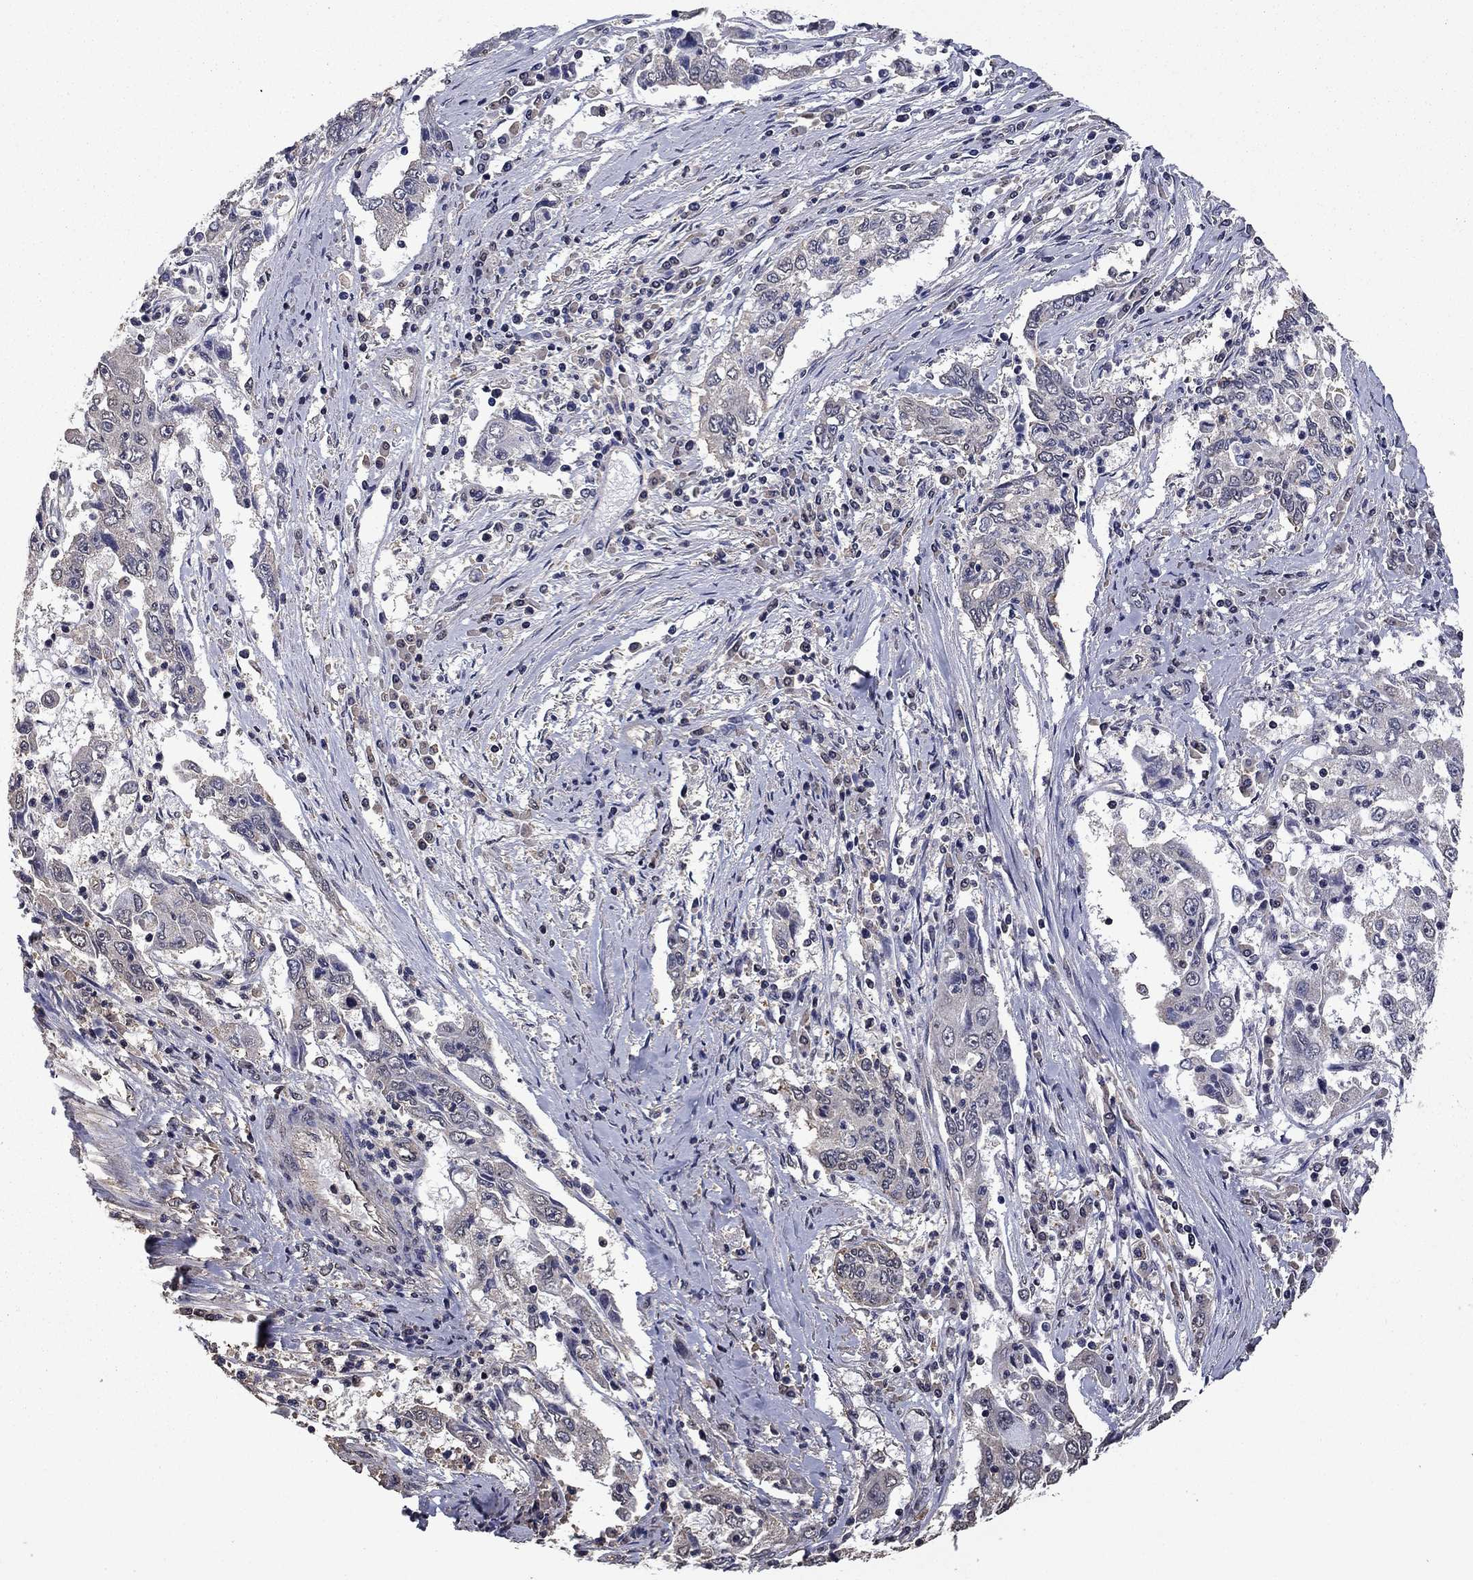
{"staining": {"intensity": "negative", "quantity": "none", "location": "none"}, "tissue": "cervical cancer", "cell_type": "Tumor cells", "image_type": "cancer", "snomed": [{"axis": "morphology", "description": "Squamous cell carcinoma, NOS"}, {"axis": "topography", "description": "Cervix"}], "caption": "Immunohistochemistry (IHC) of human squamous cell carcinoma (cervical) exhibits no staining in tumor cells.", "gene": "MFAP3L", "patient": {"sex": "female", "age": 36}}